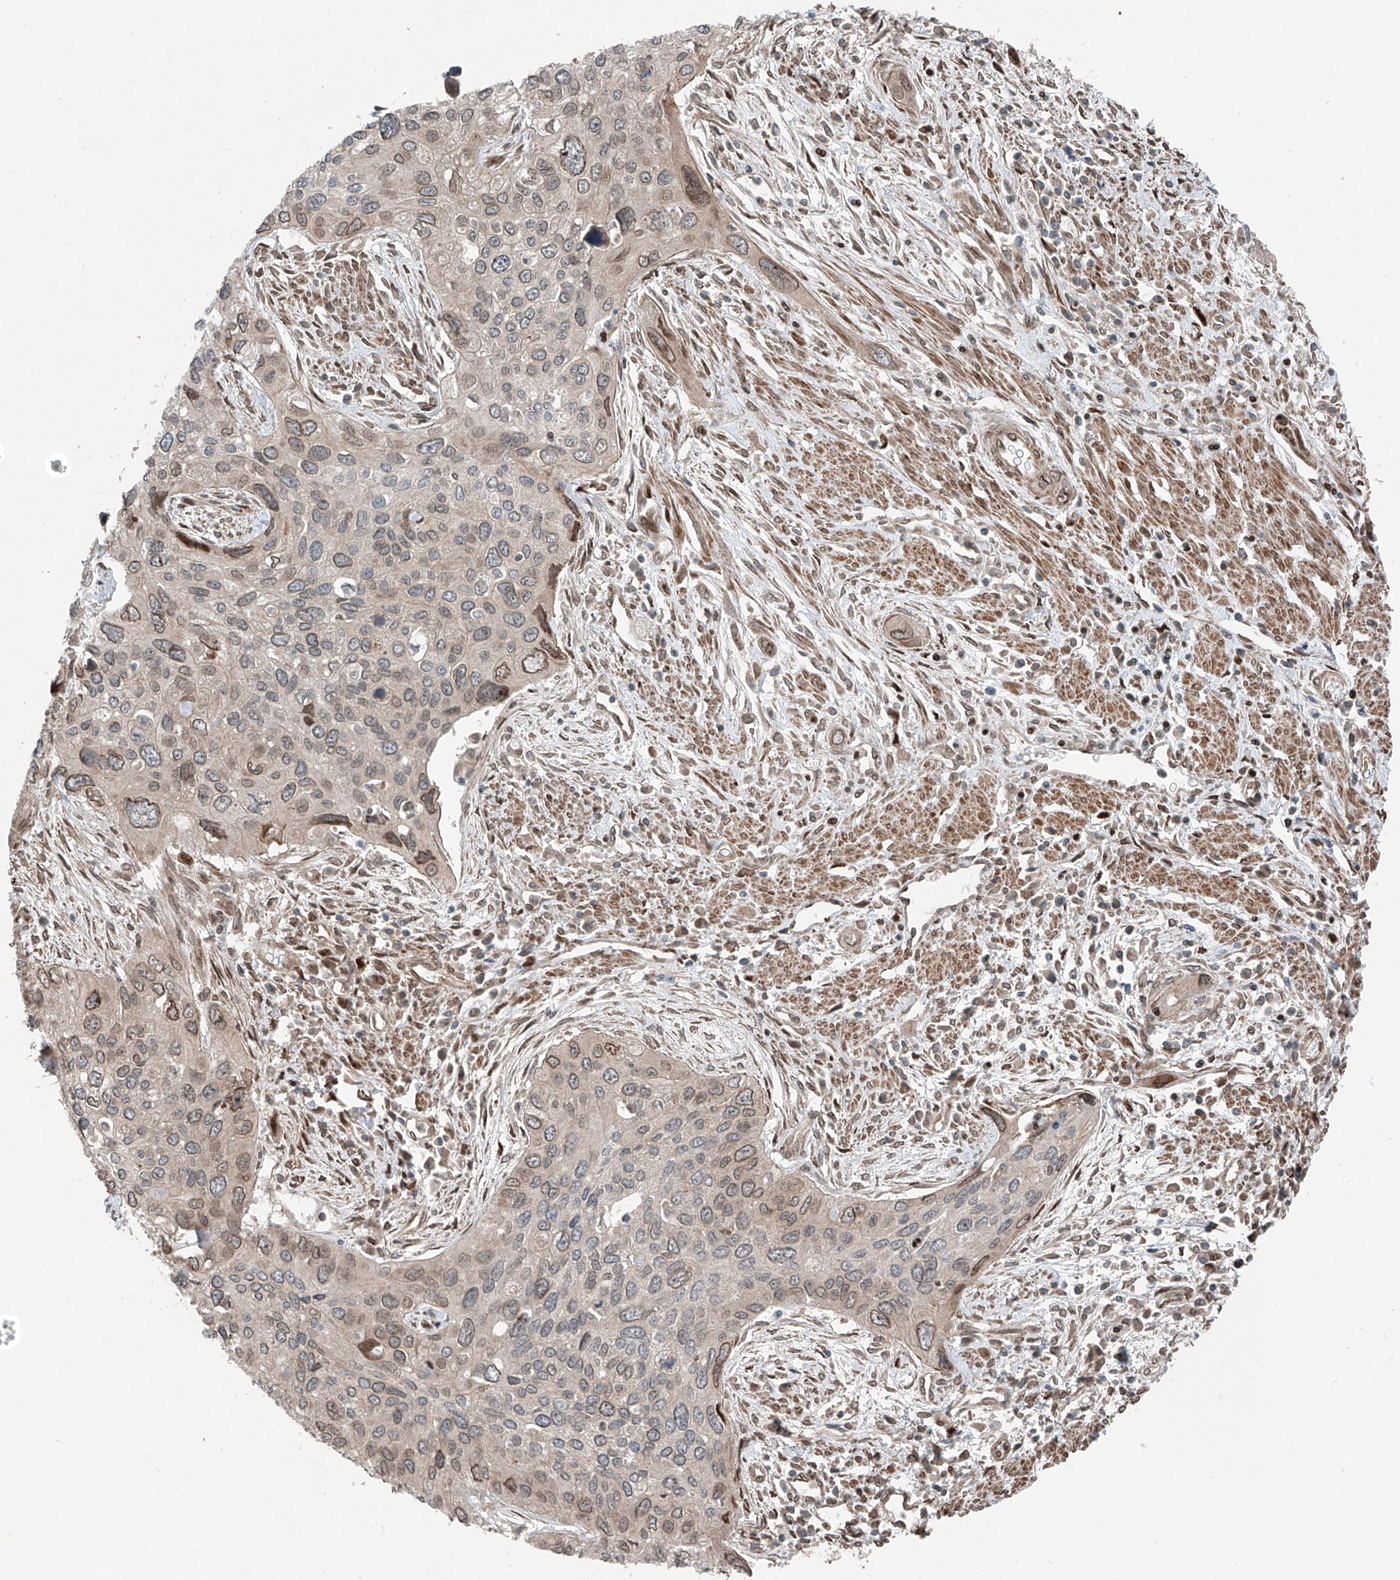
{"staining": {"intensity": "weak", "quantity": "25%-75%", "location": "cytoplasmic/membranous,nuclear"}, "tissue": "cervical cancer", "cell_type": "Tumor cells", "image_type": "cancer", "snomed": [{"axis": "morphology", "description": "Squamous cell carcinoma, NOS"}, {"axis": "topography", "description": "Cervix"}], "caption": "Cervical cancer was stained to show a protein in brown. There is low levels of weak cytoplasmic/membranous and nuclear positivity in about 25%-75% of tumor cells.", "gene": "CEP162", "patient": {"sex": "female", "age": 55}}